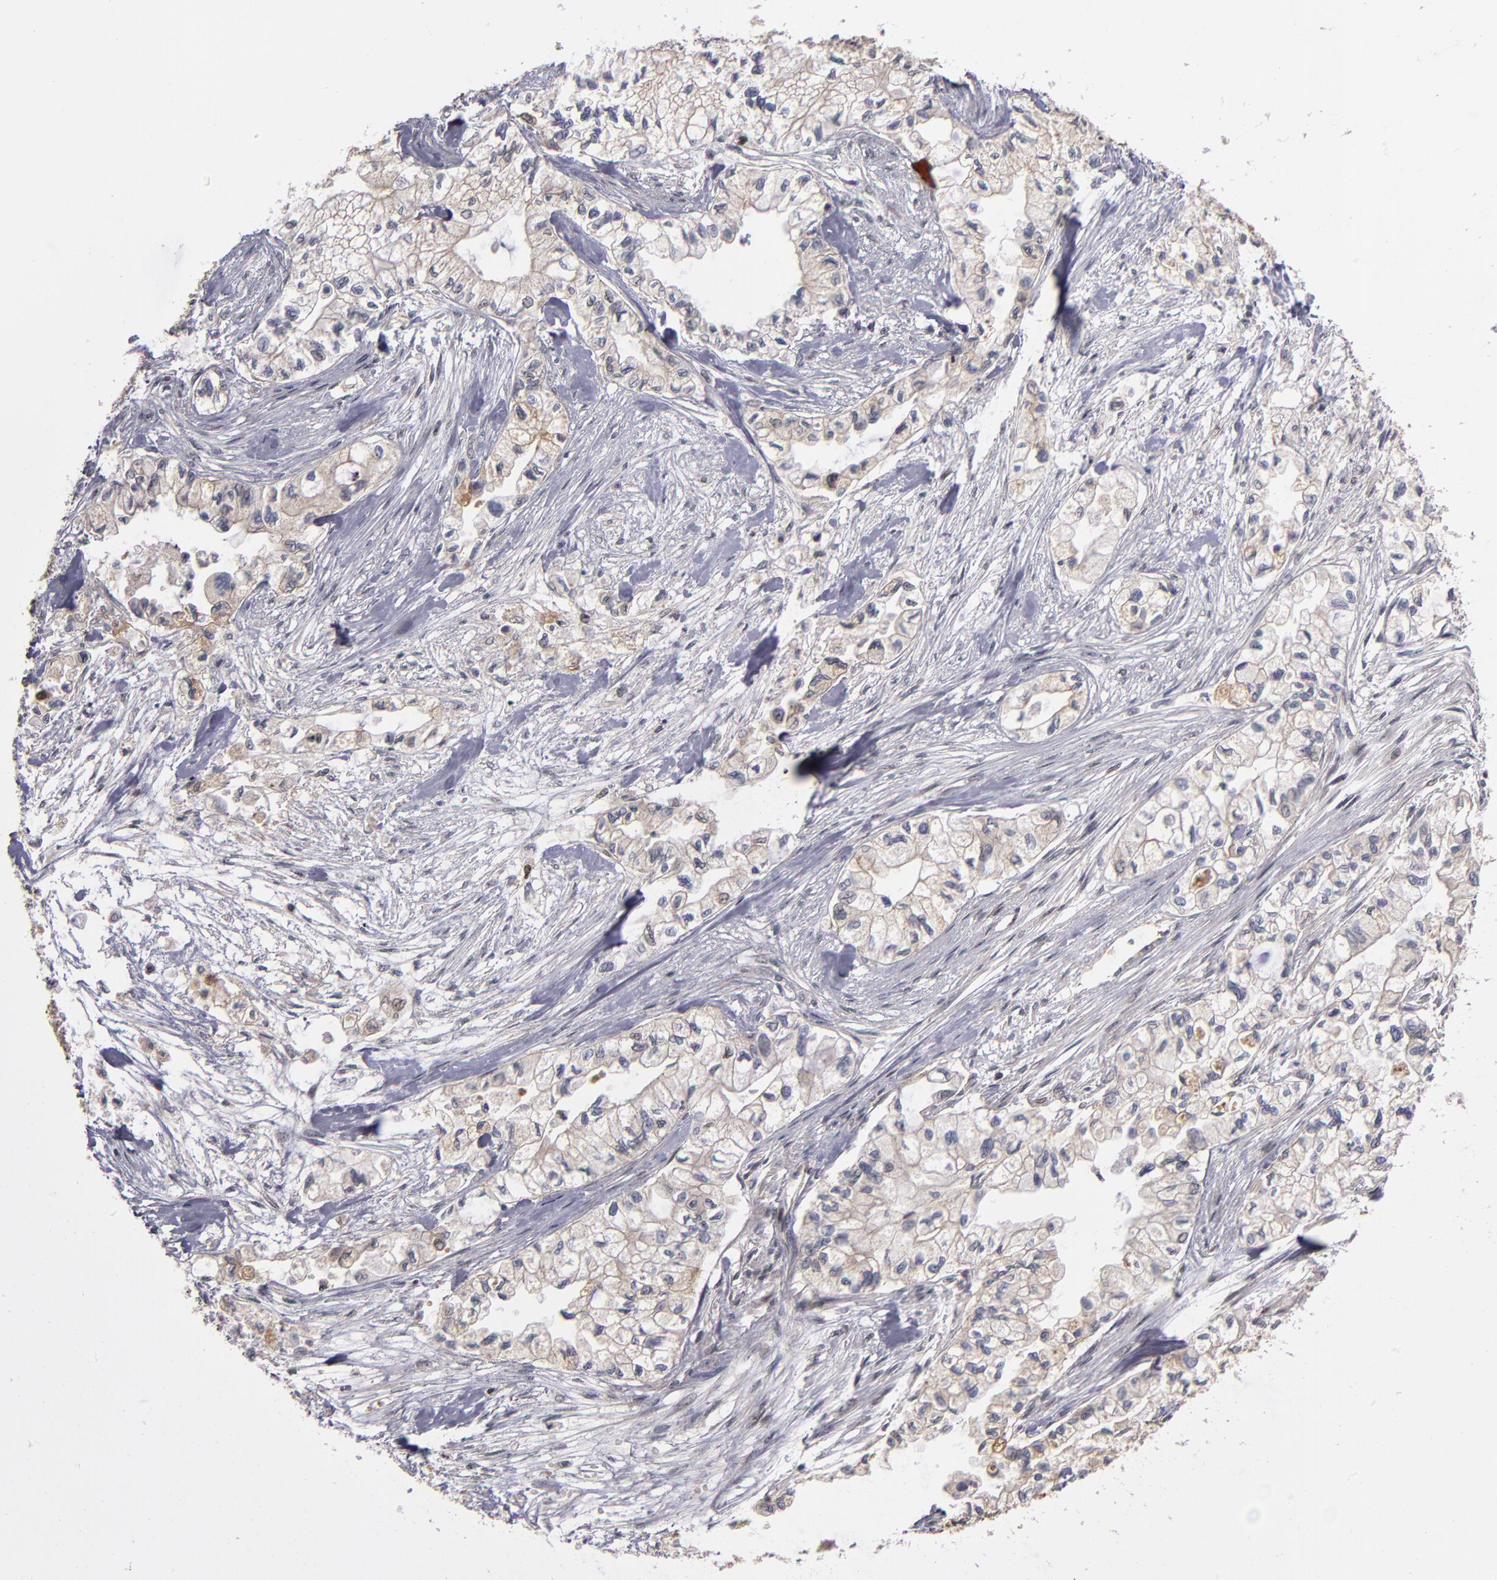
{"staining": {"intensity": "weak", "quantity": "<25%", "location": "nuclear"}, "tissue": "pancreatic cancer", "cell_type": "Tumor cells", "image_type": "cancer", "snomed": [{"axis": "morphology", "description": "Adenocarcinoma, NOS"}, {"axis": "topography", "description": "Pancreas"}], "caption": "Immunohistochemistry (IHC) histopathology image of adenocarcinoma (pancreatic) stained for a protein (brown), which demonstrates no staining in tumor cells. The staining is performed using DAB brown chromogen with nuclei counter-stained in using hematoxylin.", "gene": "KDM6A", "patient": {"sex": "male", "age": 79}}